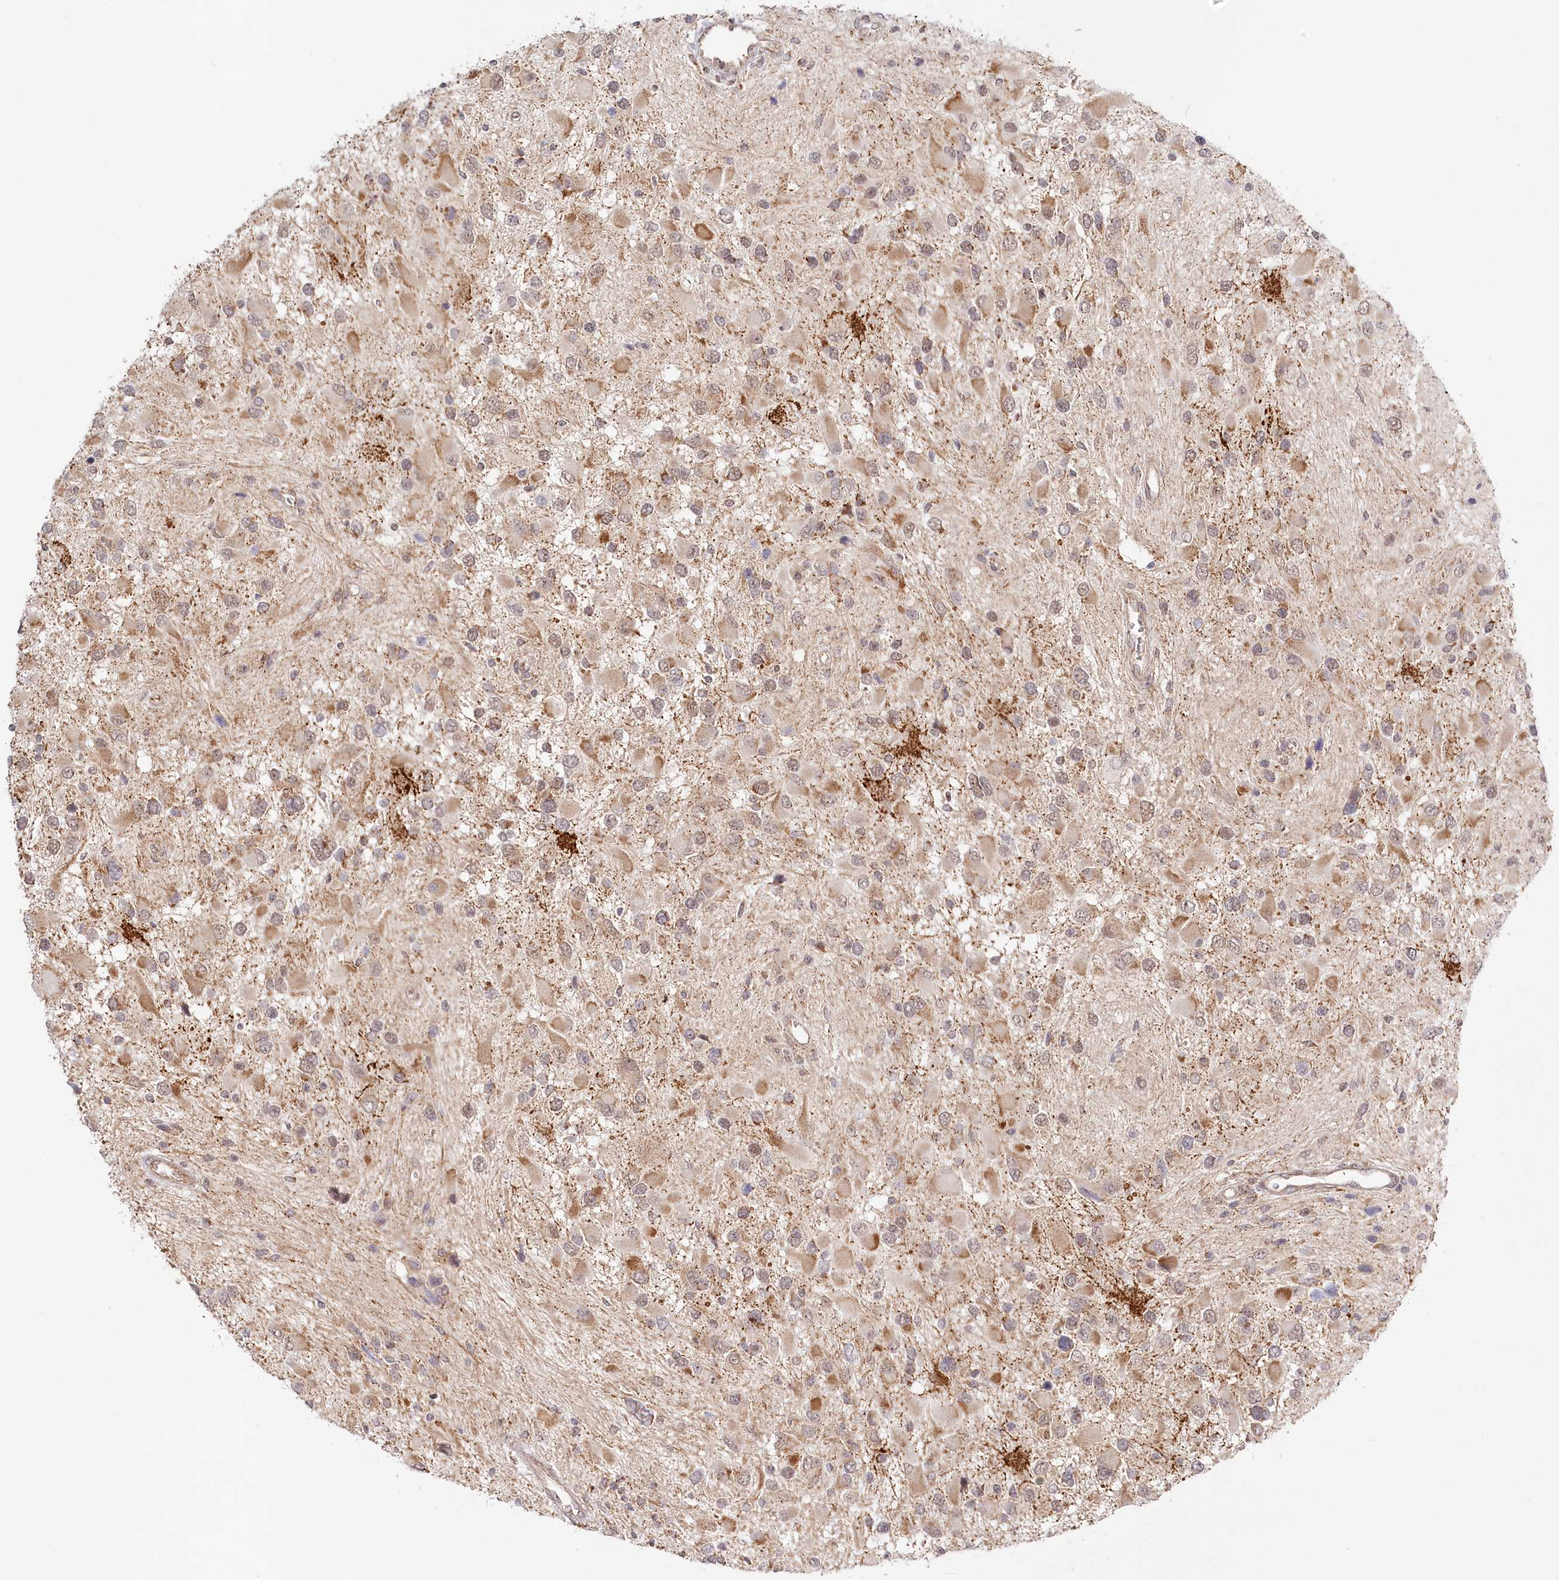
{"staining": {"intensity": "weak", "quantity": "<25%", "location": "cytoplasmic/membranous"}, "tissue": "glioma", "cell_type": "Tumor cells", "image_type": "cancer", "snomed": [{"axis": "morphology", "description": "Glioma, malignant, High grade"}, {"axis": "topography", "description": "Brain"}], "caption": "IHC micrograph of neoplastic tissue: human high-grade glioma (malignant) stained with DAB displays no significant protein staining in tumor cells.", "gene": "RTN4IP1", "patient": {"sex": "male", "age": 53}}